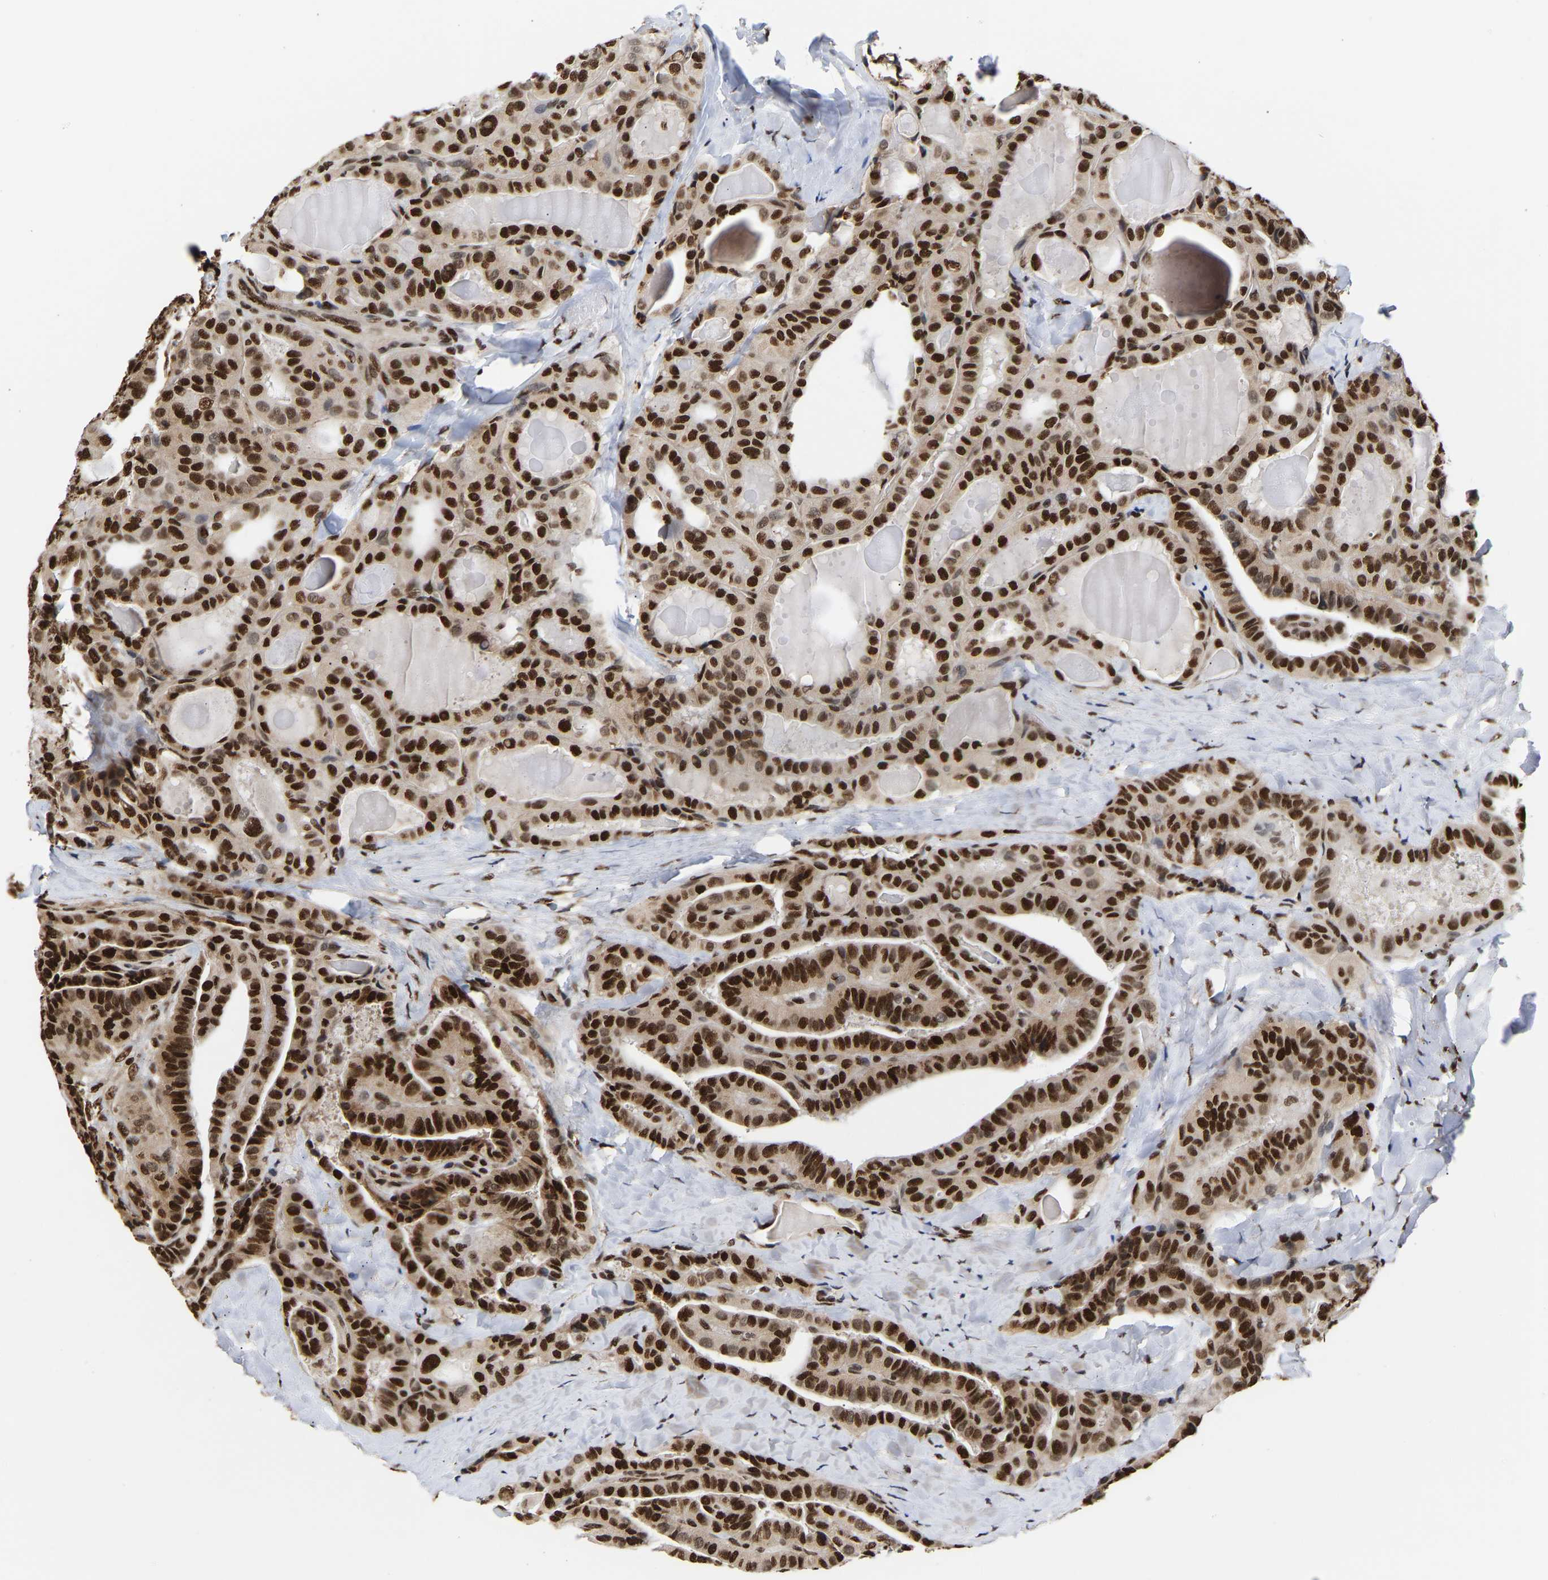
{"staining": {"intensity": "strong", "quantity": ">75%", "location": "nuclear"}, "tissue": "thyroid cancer", "cell_type": "Tumor cells", "image_type": "cancer", "snomed": [{"axis": "morphology", "description": "Papillary adenocarcinoma, NOS"}, {"axis": "topography", "description": "Thyroid gland"}], "caption": "This image demonstrates immunohistochemistry staining of thyroid cancer (papillary adenocarcinoma), with high strong nuclear staining in about >75% of tumor cells.", "gene": "PSIP1", "patient": {"sex": "male", "age": 77}}